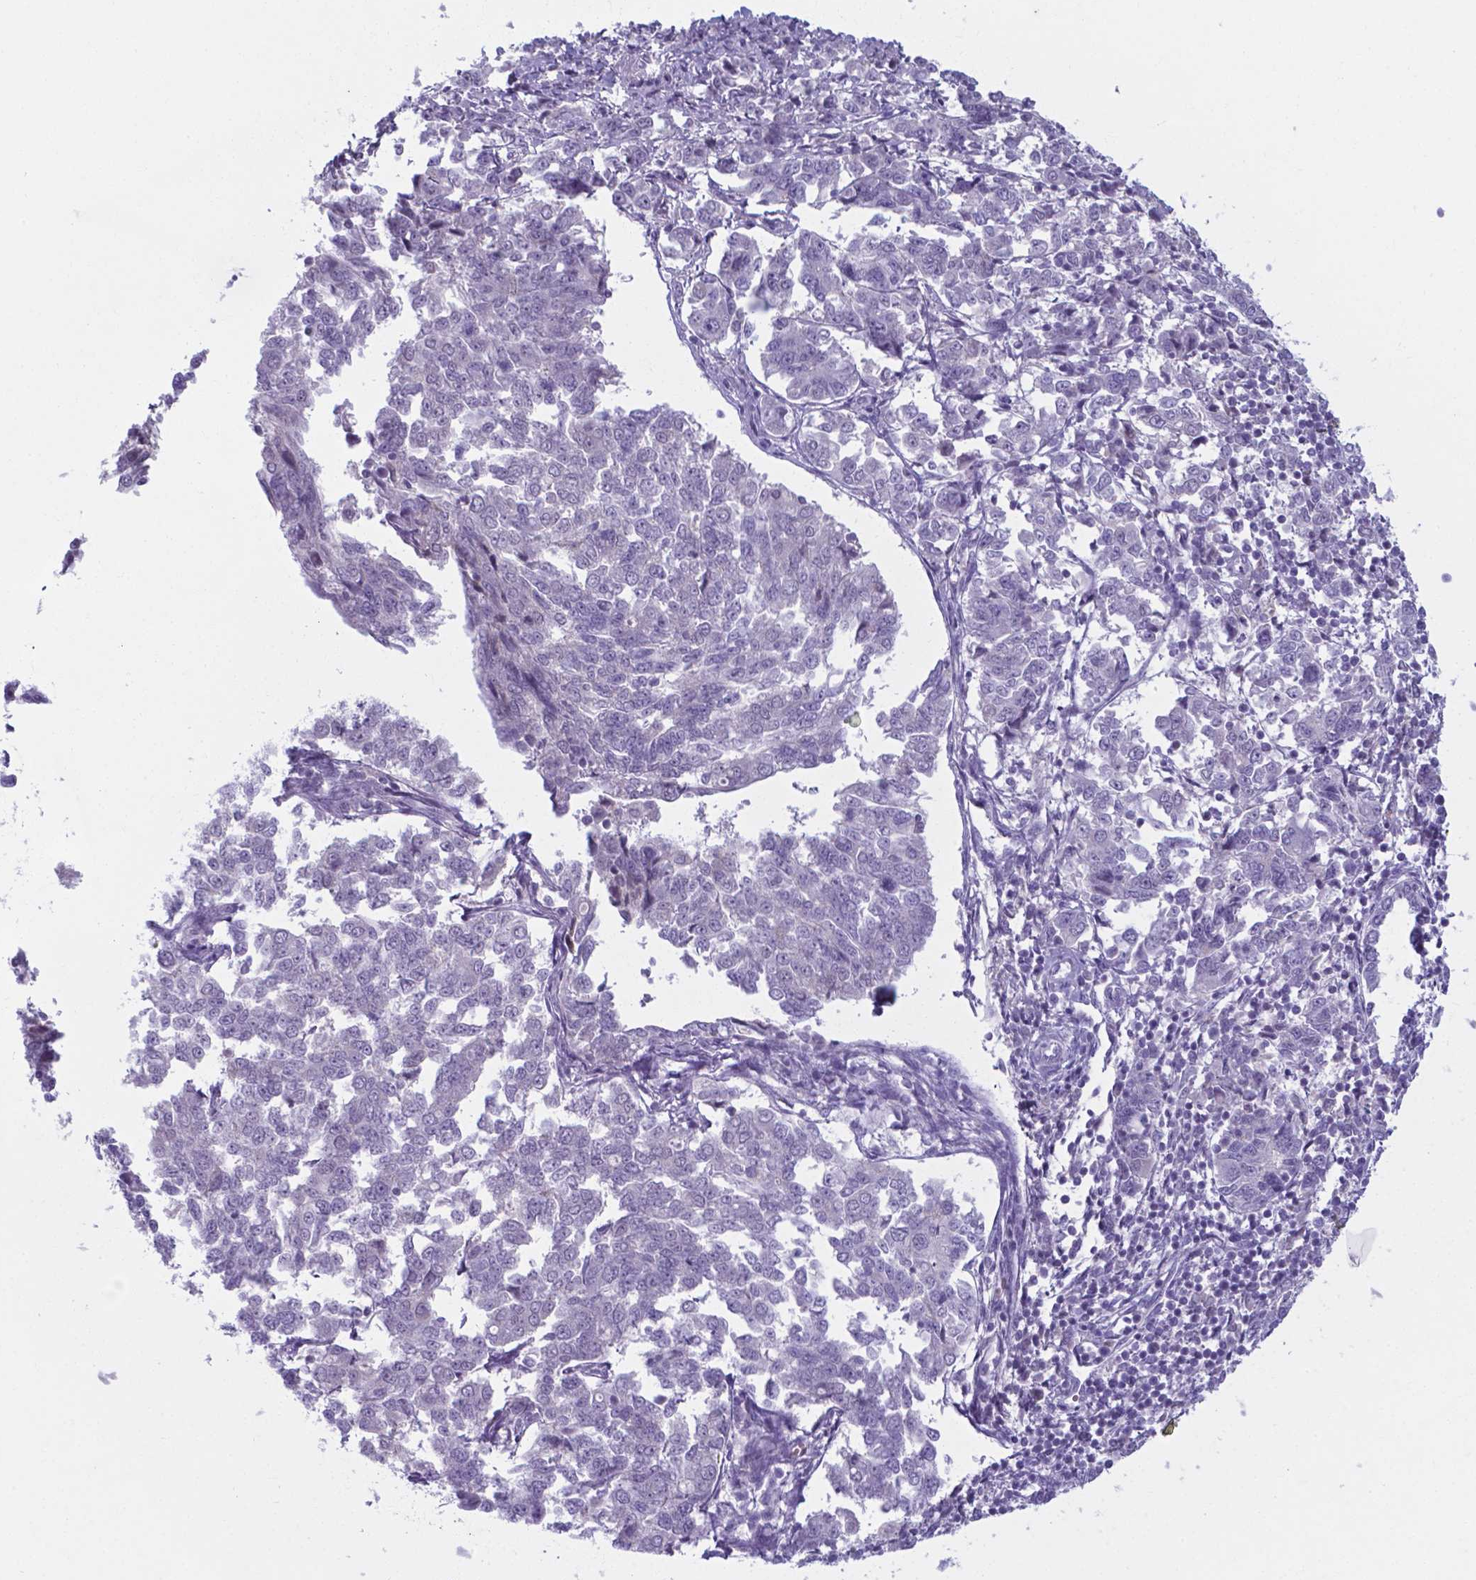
{"staining": {"intensity": "negative", "quantity": "none", "location": "none"}, "tissue": "endometrial cancer", "cell_type": "Tumor cells", "image_type": "cancer", "snomed": [{"axis": "morphology", "description": "Adenocarcinoma, NOS"}, {"axis": "topography", "description": "Endometrium"}], "caption": "Immunohistochemistry photomicrograph of neoplastic tissue: human endometrial cancer stained with DAB (3,3'-diaminobenzidine) displays no significant protein positivity in tumor cells. (Immunohistochemistry (ihc), brightfield microscopy, high magnification).", "gene": "AP5B1", "patient": {"sex": "female", "age": 43}}